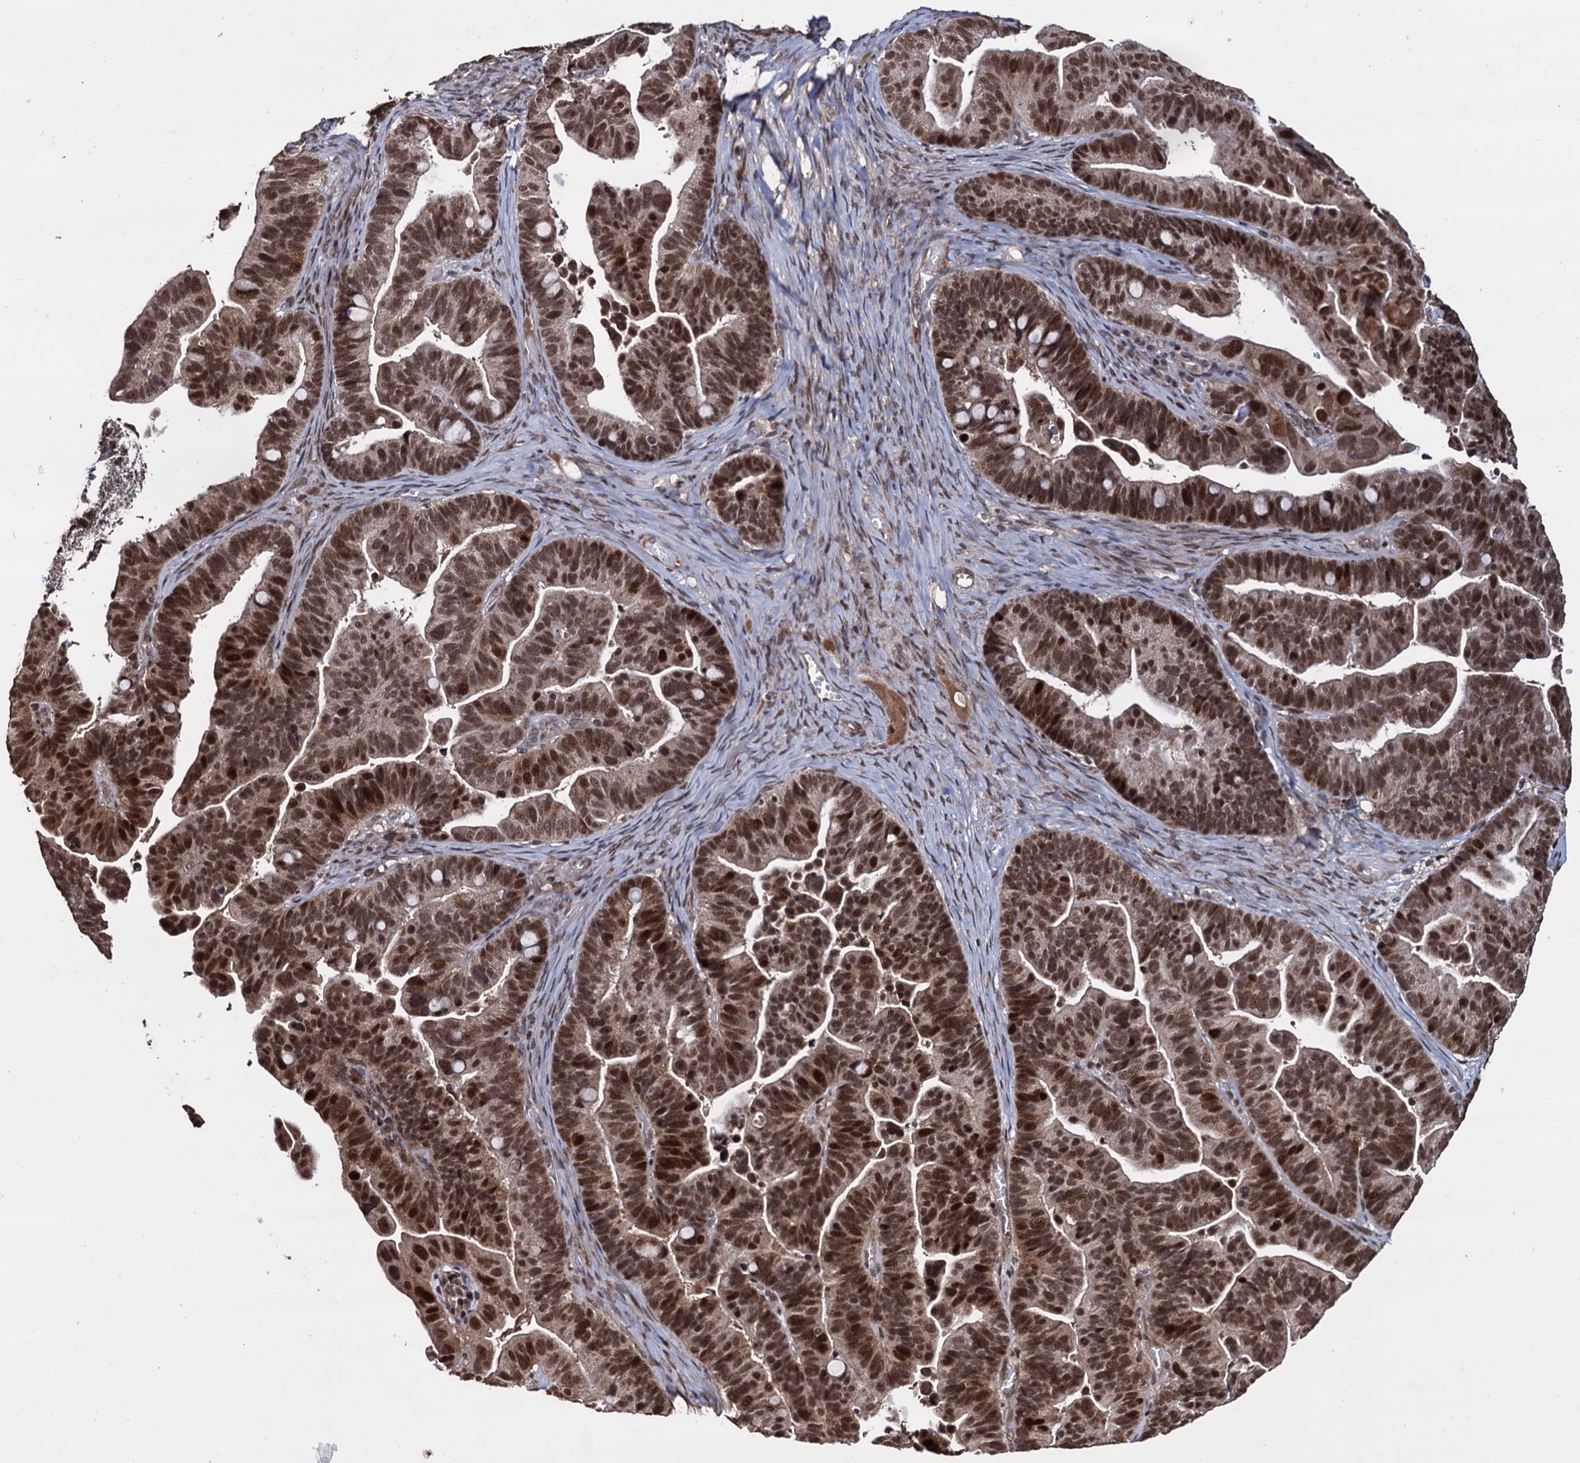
{"staining": {"intensity": "strong", "quantity": ">75%", "location": "cytoplasmic/membranous,nuclear"}, "tissue": "ovarian cancer", "cell_type": "Tumor cells", "image_type": "cancer", "snomed": [{"axis": "morphology", "description": "Cystadenocarcinoma, serous, NOS"}, {"axis": "topography", "description": "Ovary"}], "caption": "Human ovarian cancer stained with a brown dye shows strong cytoplasmic/membranous and nuclear positive staining in approximately >75% of tumor cells.", "gene": "KLF5", "patient": {"sex": "female", "age": 56}}